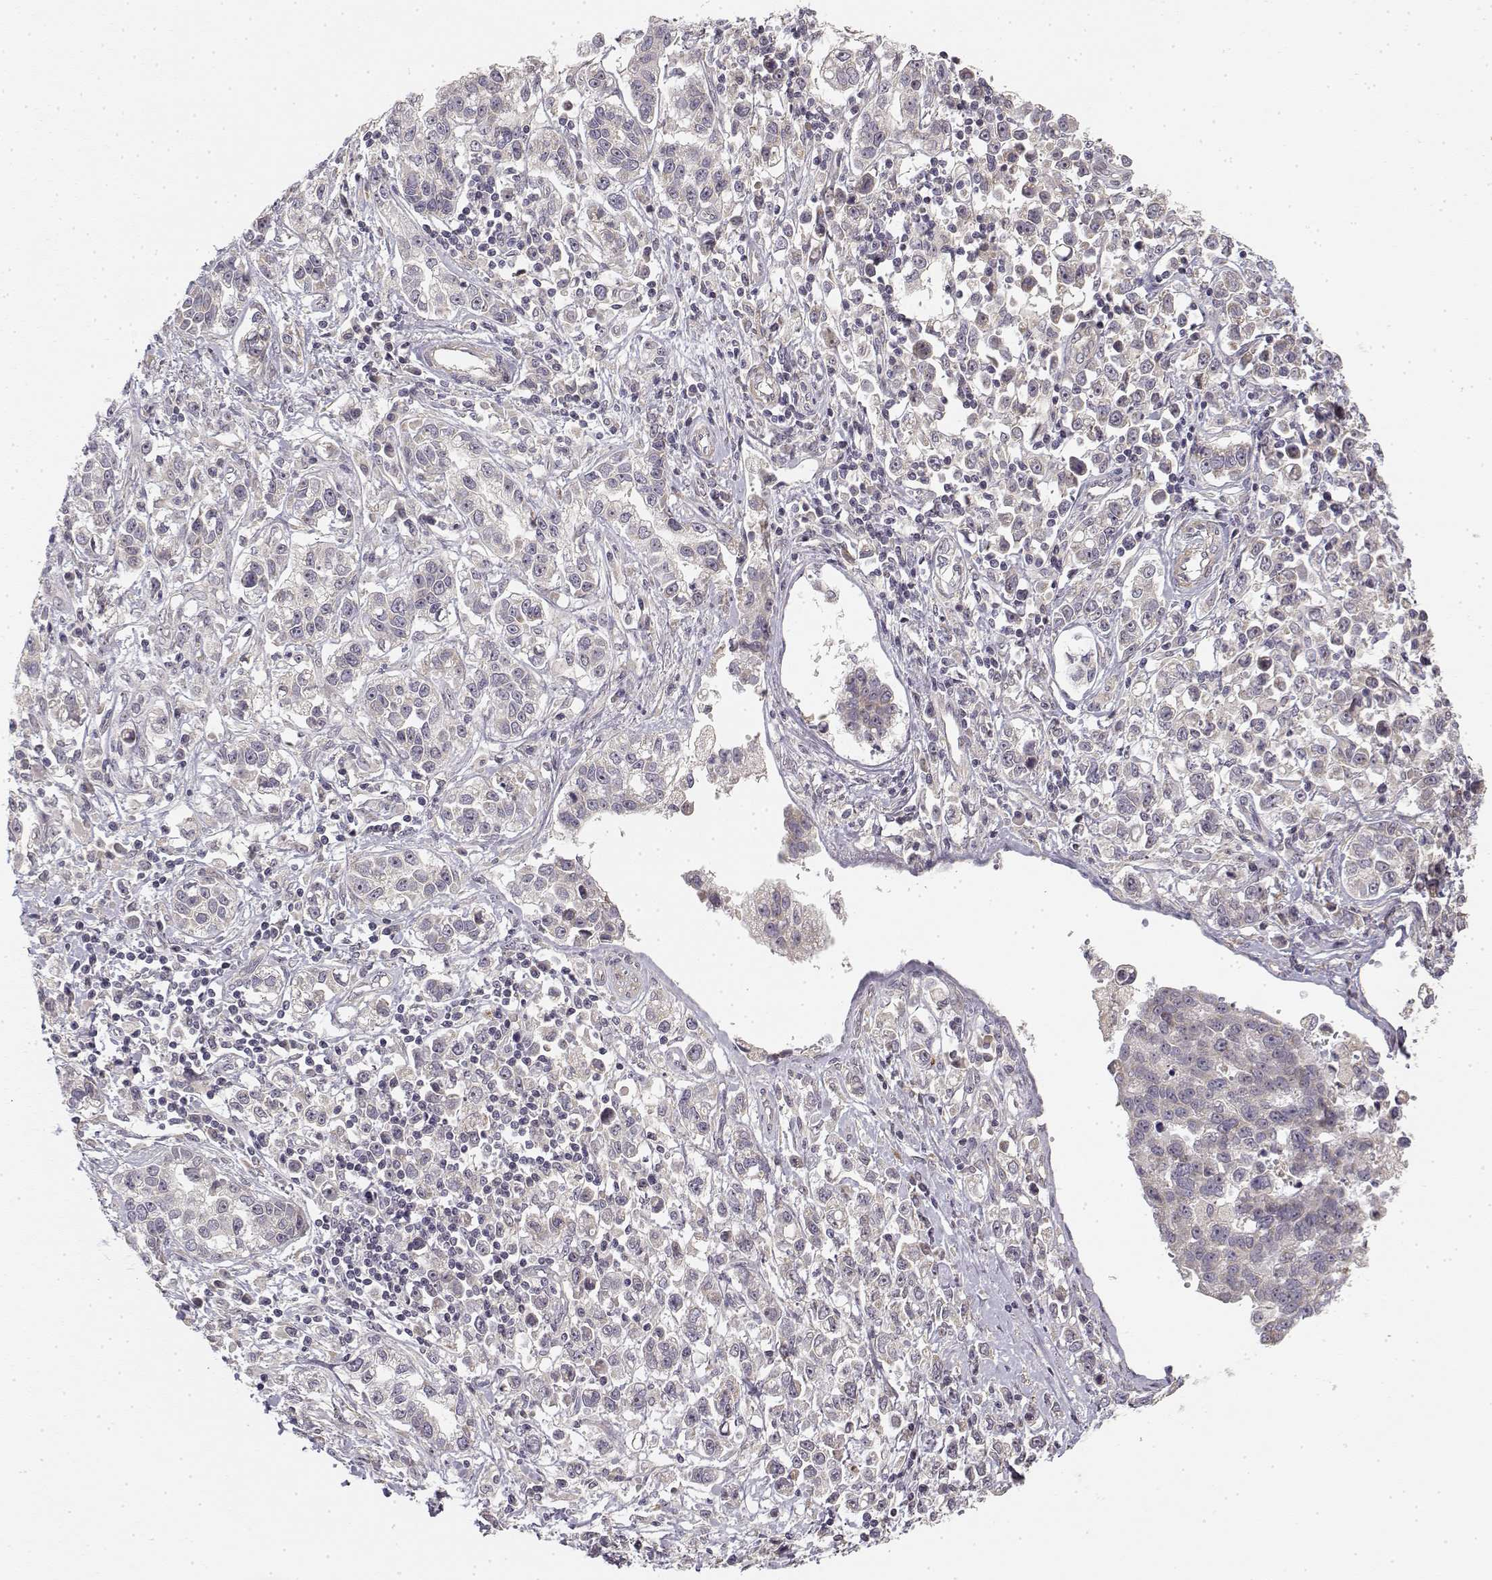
{"staining": {"intensity": "negative", "quantity": "none", "location": "none"}, "tissue": "stomach cancer", "cell_type": "Tumor cells", "image_type": "cancer", "snomed": [{"axis": "morphology", "description": "Adenocarcinoma, NOS"}, {"axis": "topography", "description": "Stomach"}], "caption": "Tumor cells show no significant protein staining in stomach adenocarcinoma.", "gene": "MED12L", "patient": {"sex": "male", "age": 93}}